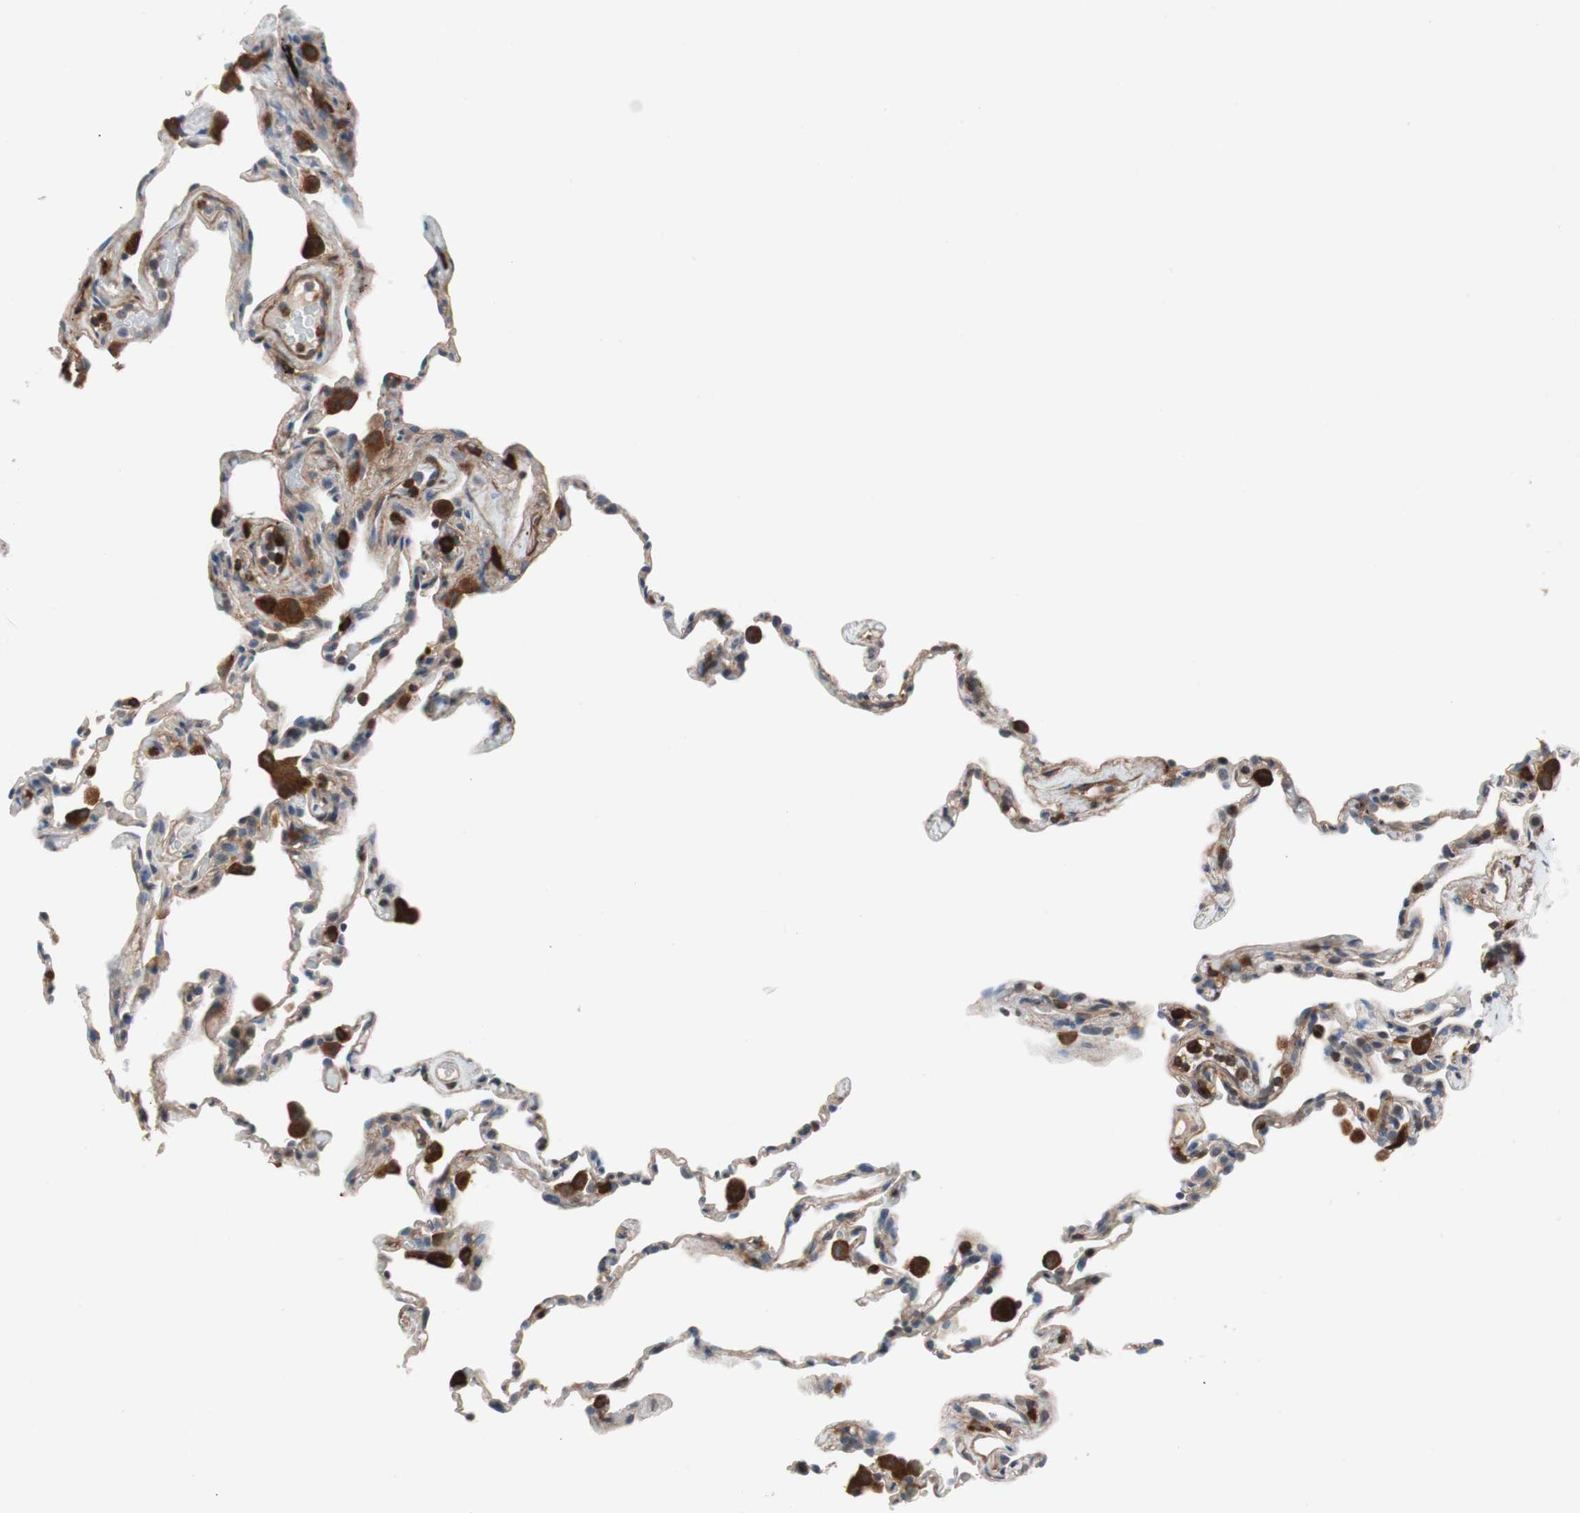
{"staining": {"intensity": "weak", "quantity": "<25%", "location": "cytoplasmic/membranous"}, "tissue": "lung", "cell_type": "Alveolar cells", "image_type": "normal", "snomed": [{"axis": "morphology", "description": "Normal tissue, NOS"}, {"axis": "topography", "description": "Lung"}], "caption": "High power microscopy photomicrograph of an immunohistochemistry photomicrograph of normal lung, revealing no significant positivity in alveolar cells.", "gene": "LITAF", "patient": {"sex": "male", "age": 59}}